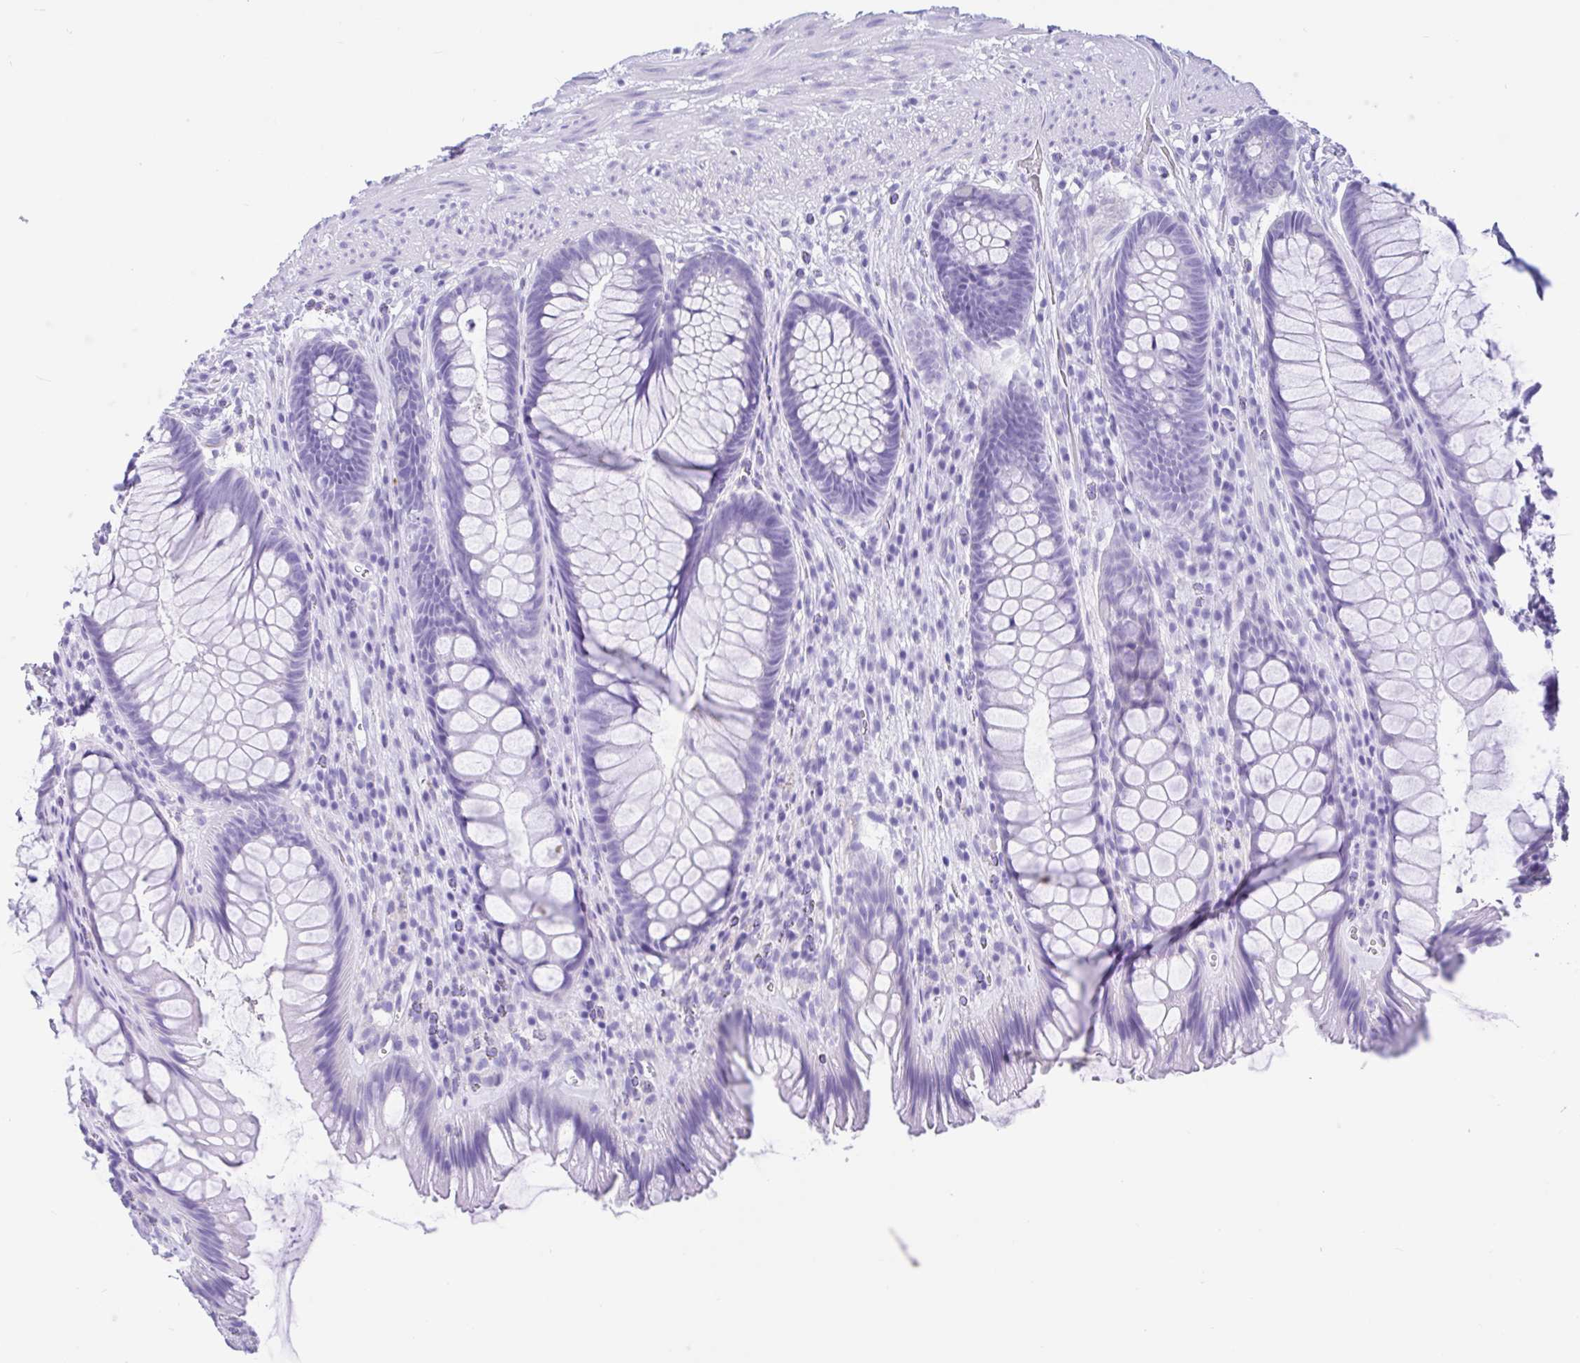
{"staining": {"intensity": "negative", "quantity": "none", "location": "none"}, "tissue": "rectum", "cell_type": "Glandular cells", "image_type": "normal", "snomed": [{"axis": "morphology", "description": "Normal tissue, NOS"}, {"axis": "topography", "description": "Rectum"}], "caption": "Immunohistochemistry micrograph of benign rectum stained for a protein (brown), which exhibits no positivity in glandular cells. The staining was performed using DAB (3,3'-diaminobenzidine) to visualize the protein expression in brown, while the nuclei were stained in blue with hematoxylin (Magnification: 20x).", "gene": "IAPP", "patient": {"sex": "male", "age": 53}}